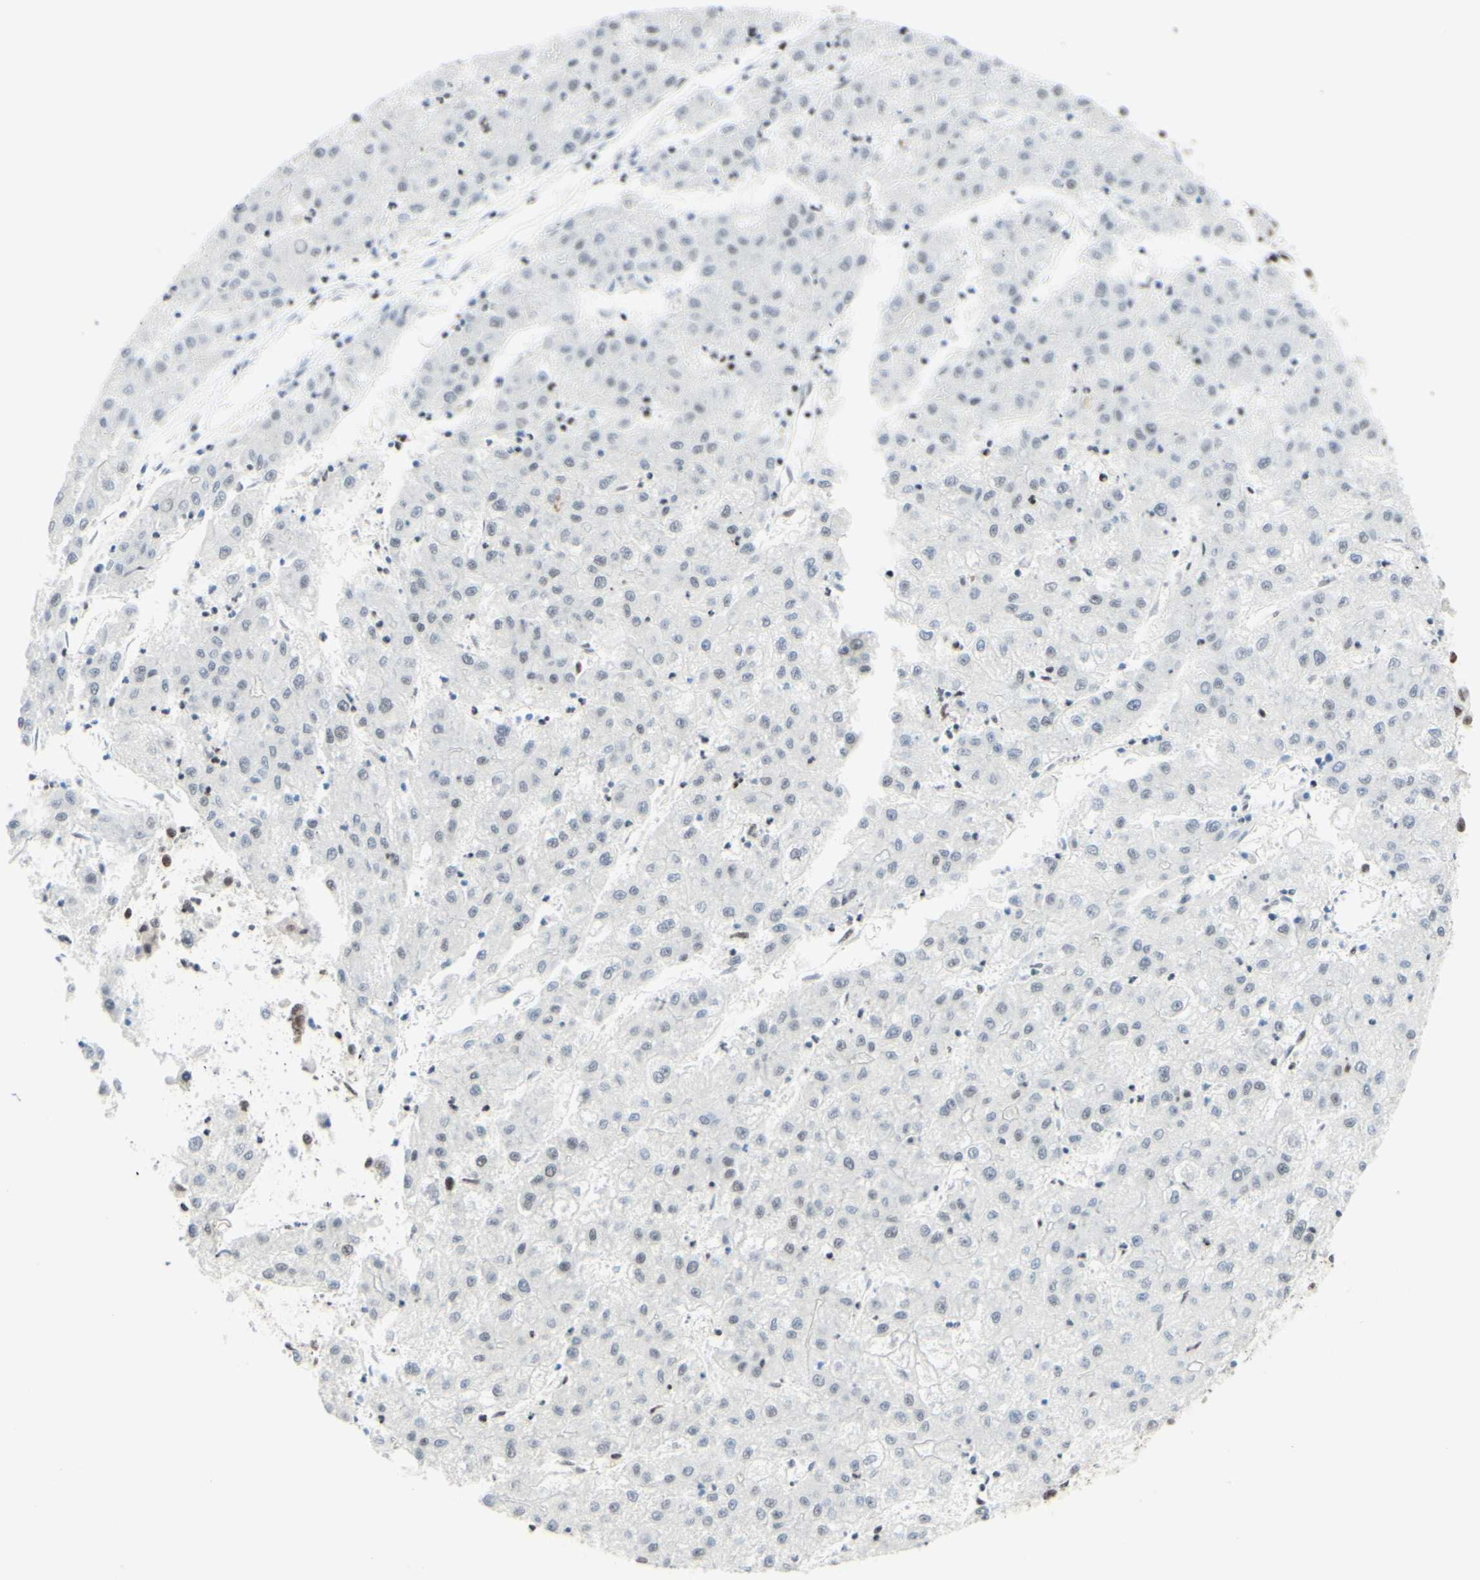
{"staining": {"intensity": "negative", "quantity": "none", "location": "none"}, "tissue": "liver cancer", "cell_type": "Tumor cells", "image_type": "cancer", "snomed": [{"axis": "morphology", "description": "Carcinoma, Hepatocellular, NOS"}, {"axis": "topography", "description": "Liver"}], "caption": "An immunohistochemistry (IHC) histopathology image of hepatocellular carcinoma (liver) is shown. There is no staining in tumor cells of hepatocellular carcinoma (liver).", "gene": "WTAP", "patient": {"sex": "male", "age": 72}}